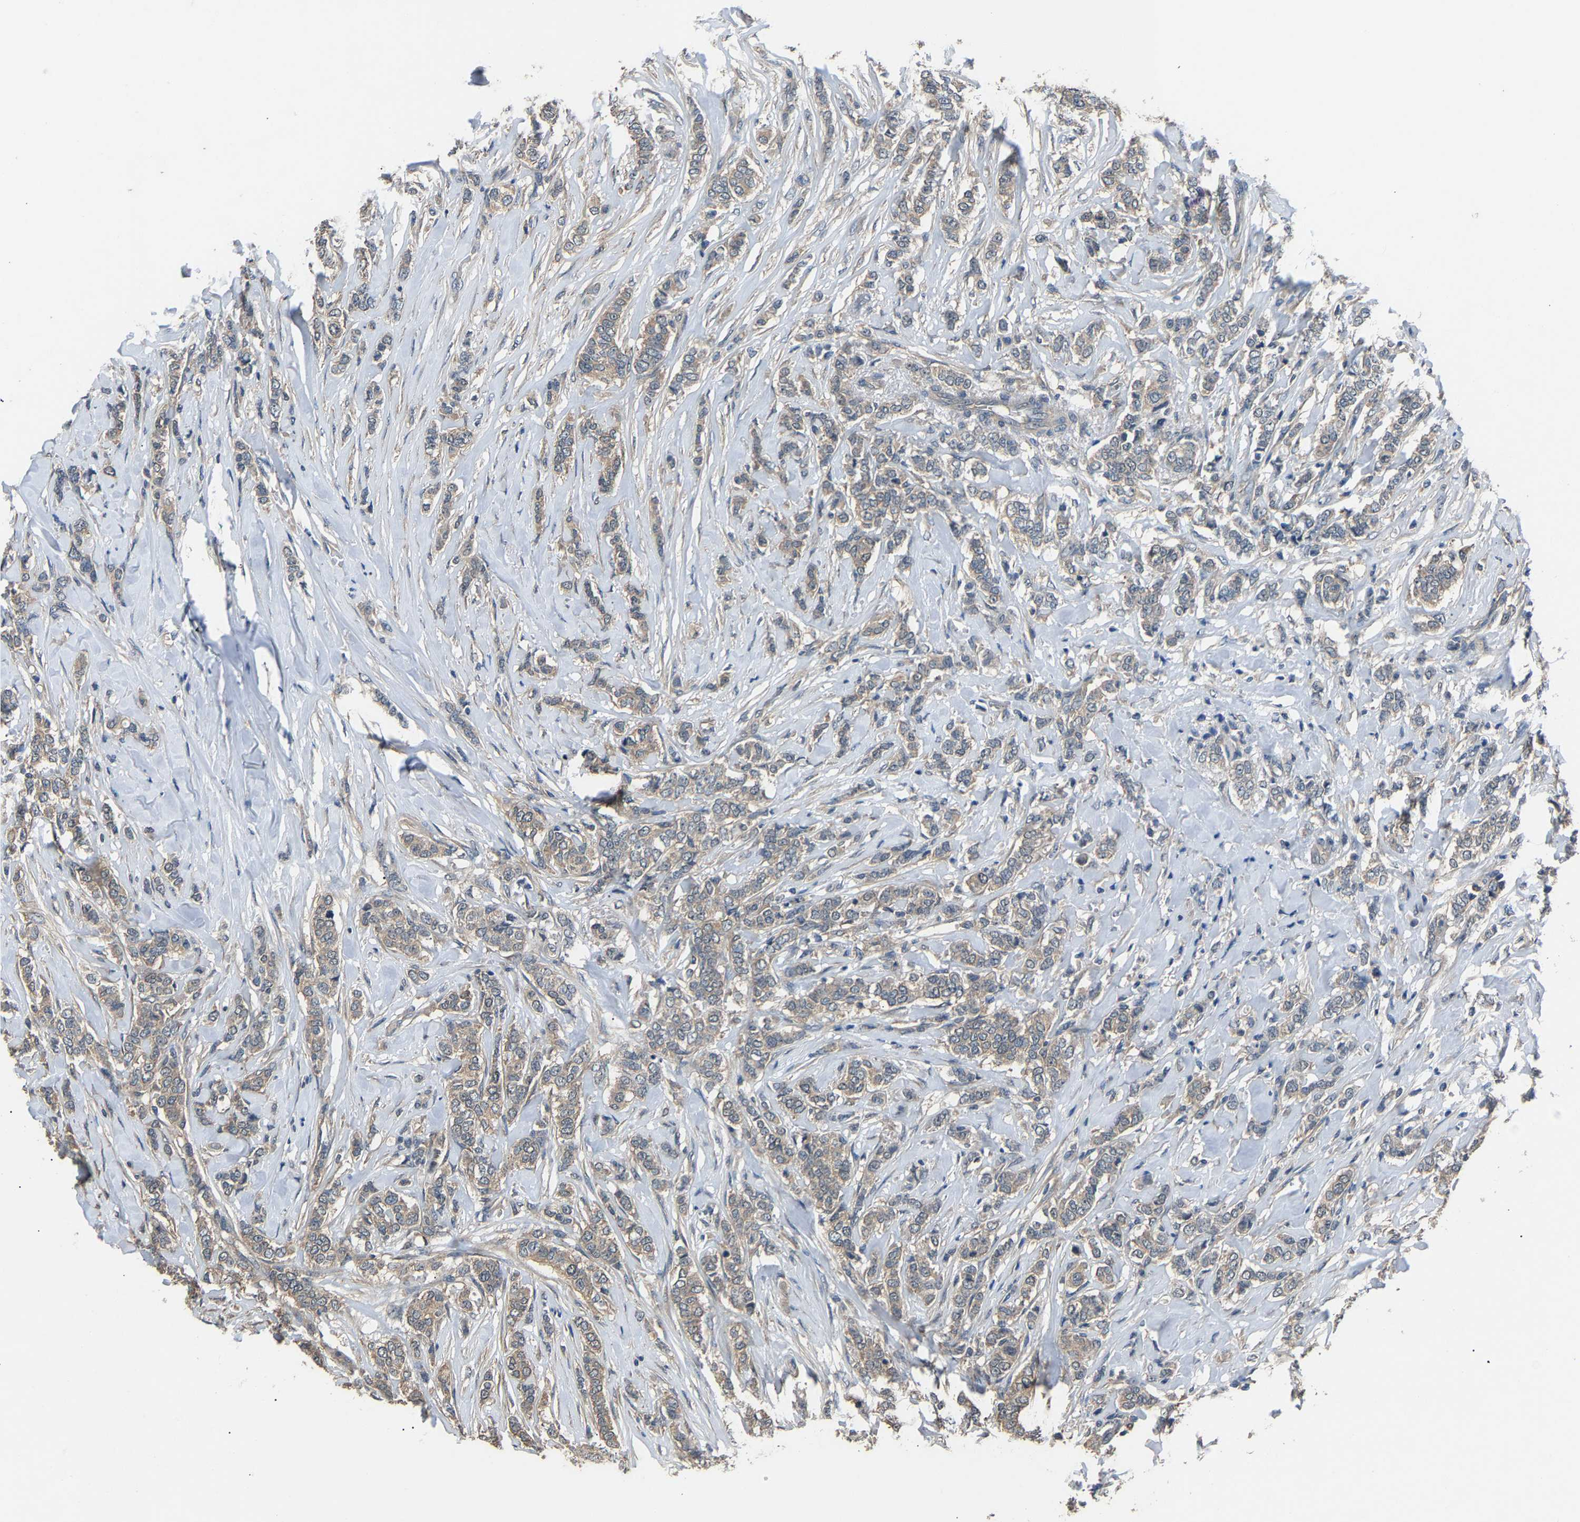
{"staining": {"intensity": "weak", "quantity": ">75%", "location": "cytoplasmic/membranous"}, "tissue": "breast cancer", "cell_type": "Tumor cells", "image_type": "cancer", "snomed": [{"axis": "morphology", "description": "Lobular carcinoma"}, {"axis": "topography", "description": "Skin"}, {"axis": "topography", "description": "Breast"}], "caption": "Protein staining of breast cancer tissue shows weak cytoplasmic/membranous positivity in approximately >75% of tumor cells.", "gene": "ABCC9", "patient": {"sex": "female", "age": 46}}